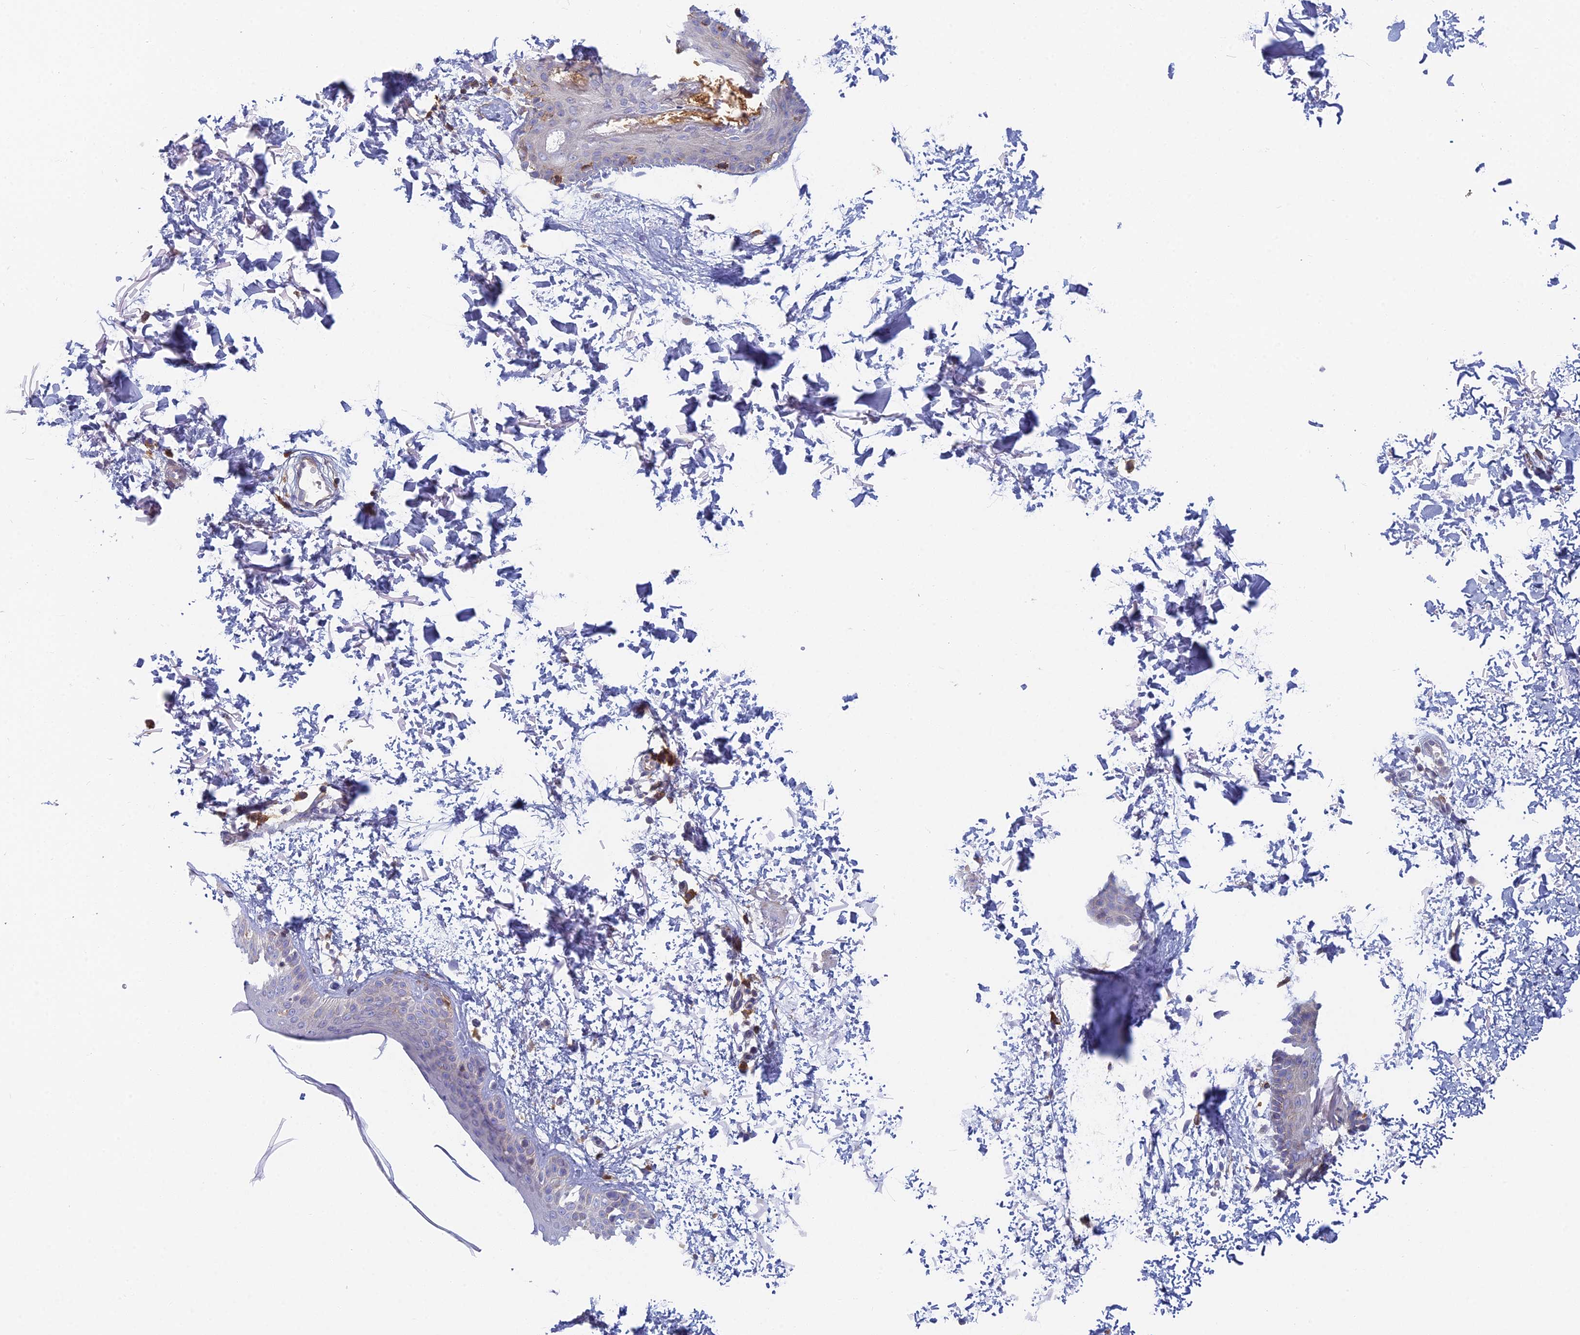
{"staining": {"intensity": "negative", "quantity": "none", "location": "none"}, "tissue": "skin", "cell_type": "Fibroblasts", "image_type": "normal", "snomed": [{"axis": "morphology", "description": "Normal tissue, NOS"}, {"axis": "topography", "description": "Skin"}], "caption": "Skin was stained to show a protein in brown. There is no significant staining in fibroblasts. The staining was performed using DAB to visualize the protein expression in brown, while the nuclei were stained in blue with hematoxylin (Magnification: 20x).", "gene": "STRN4", "patient": {"sex": "male", "age": 66}}